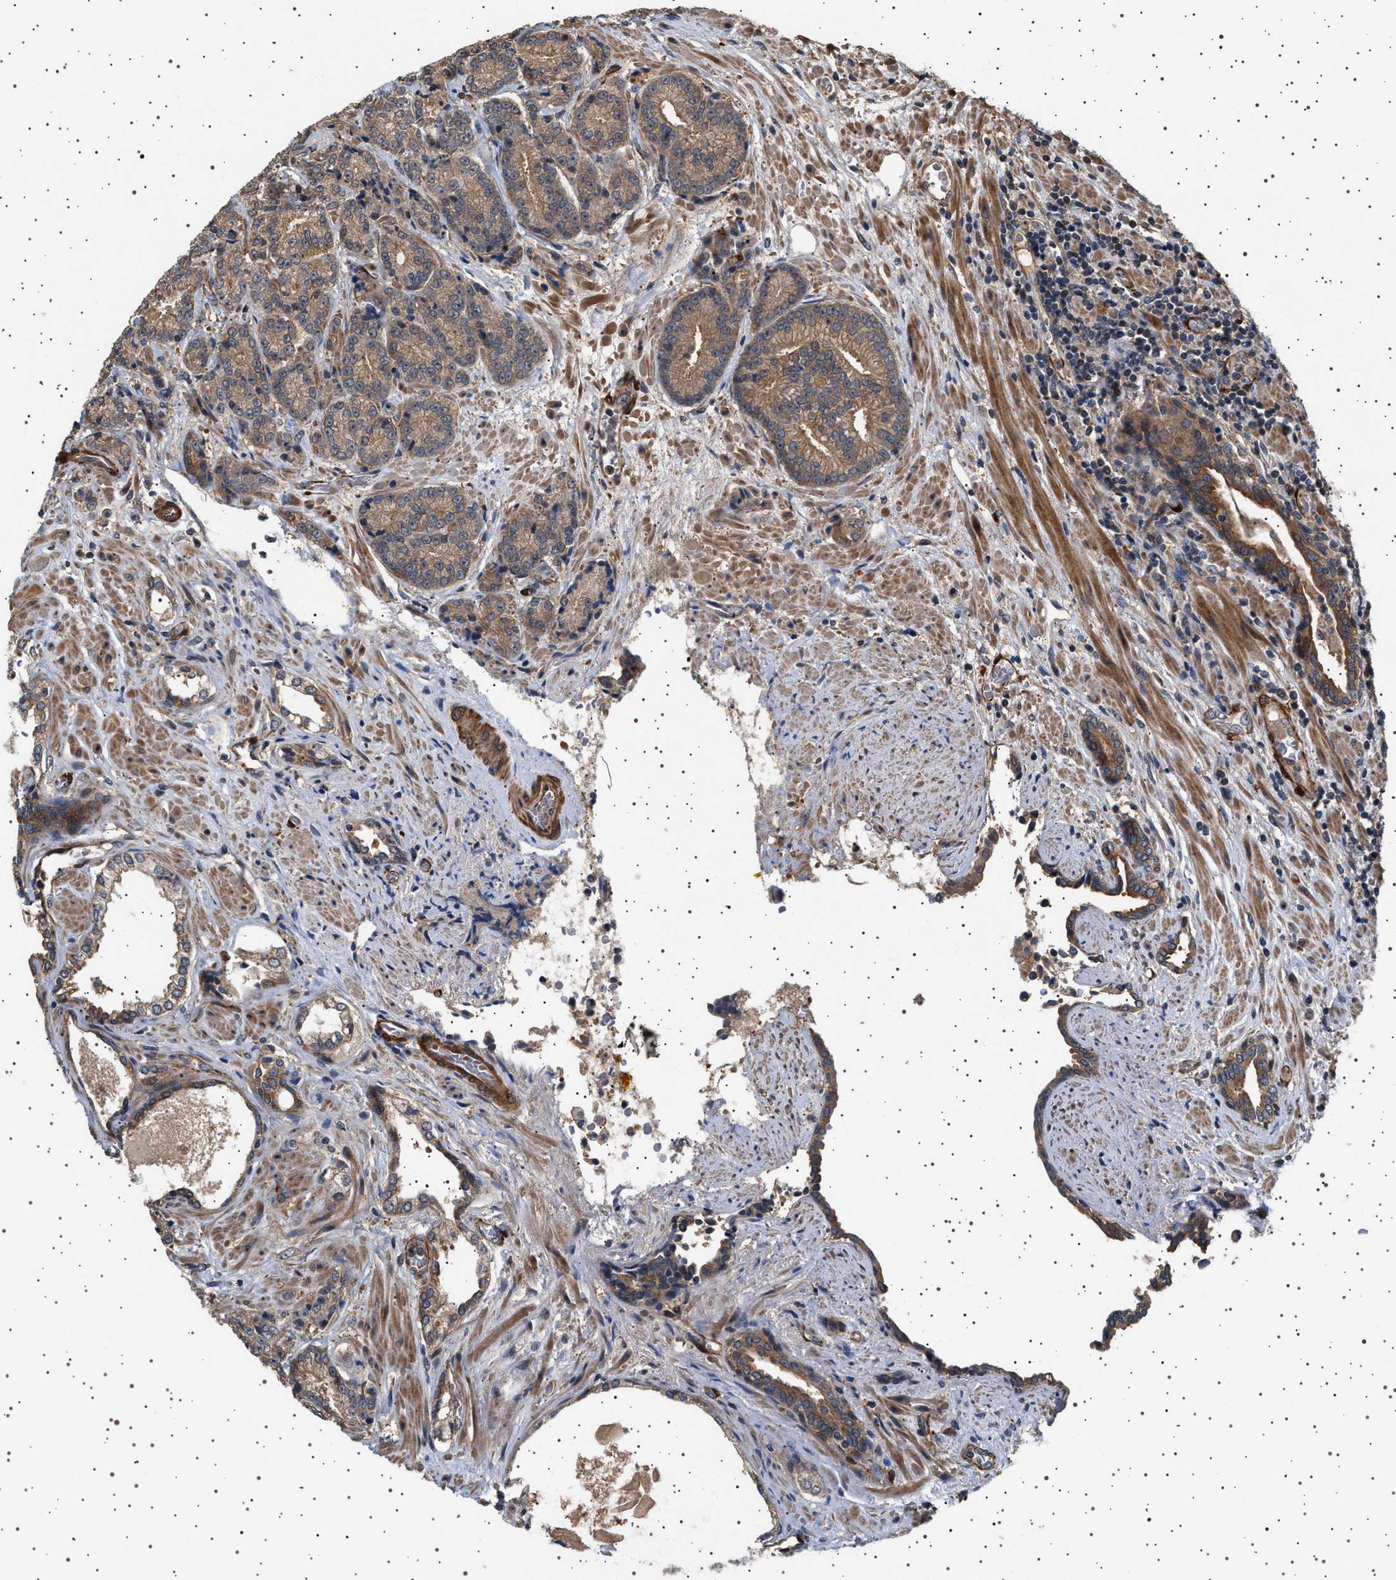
{"staining": {"intensity": "moderate", "quantity": ">75%", "location": "cytoplasmic/membranous"}, "tissue": "prostate cancer", "cell_type": "Tumor cells", "image_type": "cancer", "snomed": [{"axis": "morphology", "description": "Adenocarcinoma, High grade"}, {"axis": "topography", "description": "Prostate"}], "caption": "Brown immunohistochemical staining in human high-grade adenocarcinoma (prostate) reveals moderate cytoplasmic/membranous positivity in about >75% of tumor cells. (Brightfield microscopy of DAB IHC at high magnification).", "gene": "GUCY1B1", "patient": {"sex": "male", "age": 61}}